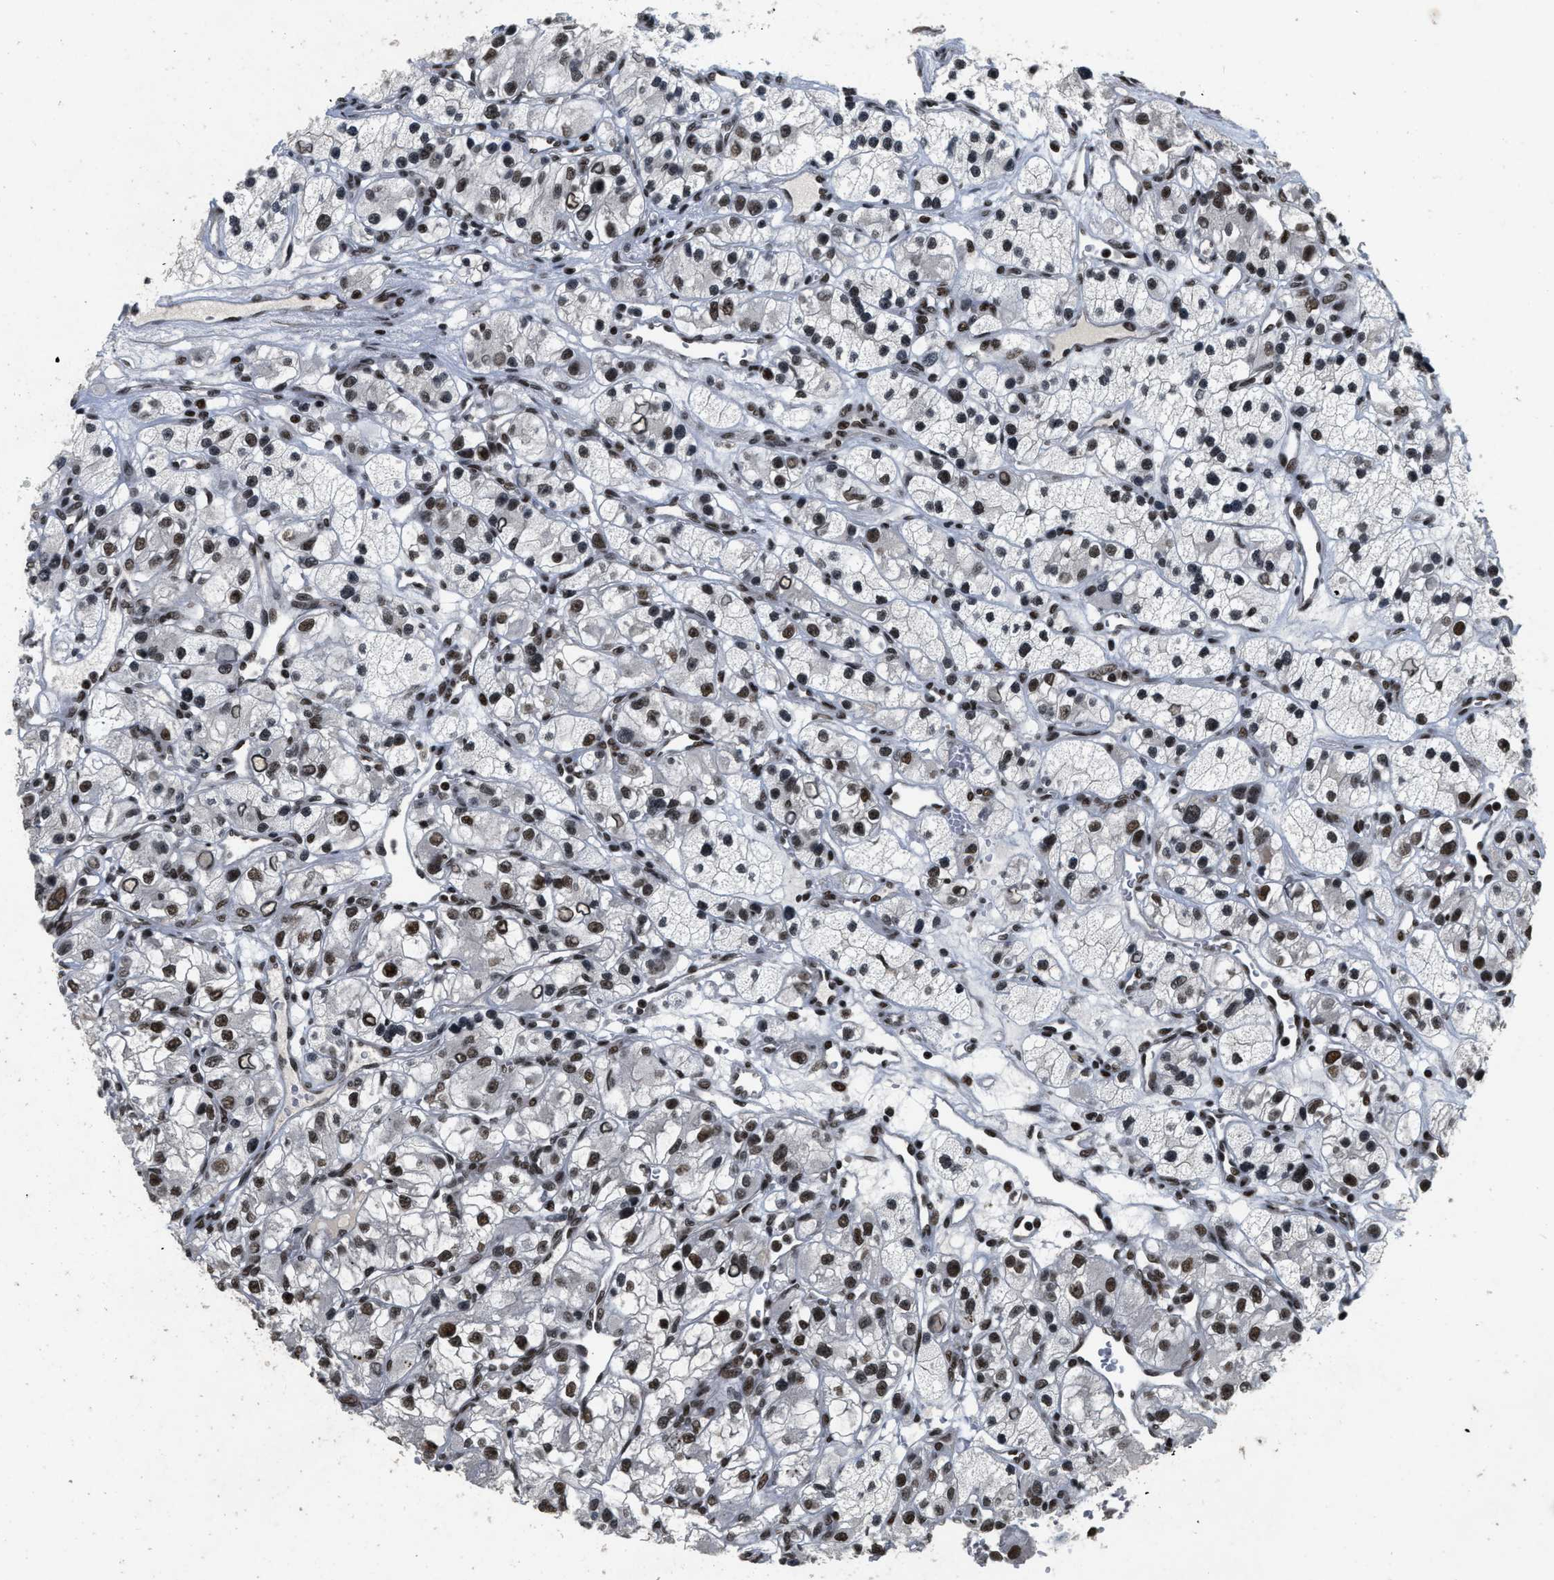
{"staining": {"intensity": "strong", "quantity": ">75%", "location": "nuclear"}, "tissue": "renal cancer", "cell_type": "Tumor cells", "image_type": "cancer", "snomed": [{"axis": "morphology", "description": "Adenocarcinoma, NOS"}, {"axis": "topography", "description": "Kidney"}], "caption": "A brown stain highlights strong nuclear staining of a protein in renal cancer tumor cells.", "gene": "SMARCB1", "patient": {"sex": "female", "age": 57}}